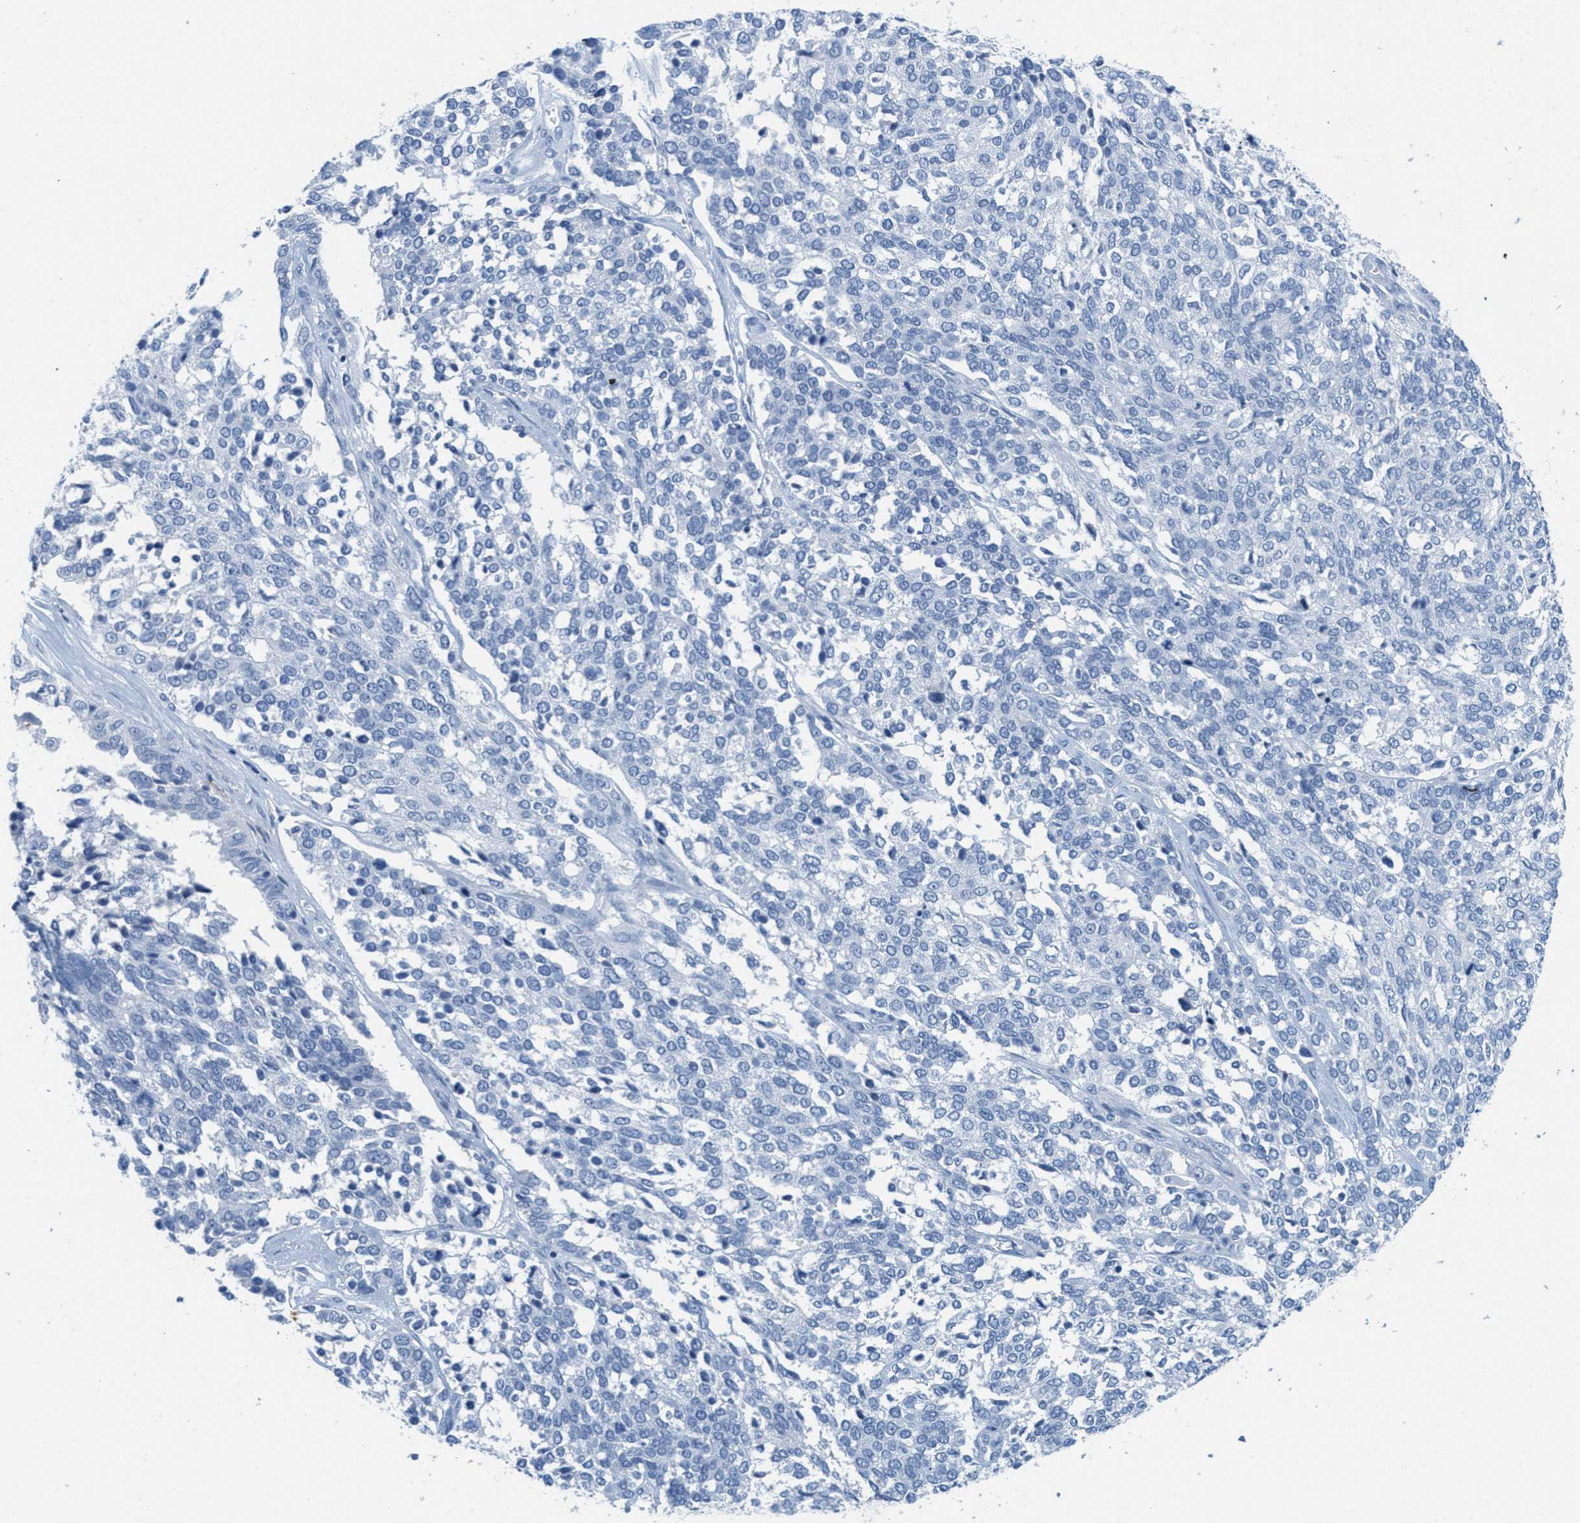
{"staining": {"intensity": "negative", "quantity": "none", "location": "none"}, "tissue": "ovarian cancer", "cell_type": "Tumor cells", "image_type": "cancer", "snomed": [{"axis": "morphology", "description": "Cystadenocarcinoma, serous, NOS"}, {"axis": "topography", "description": "Ovary"}], "caption": "Immunohistochemistry (IHC) histopathology image of human serous cystadenocarcinoma (ovarian) stained for a protein (brown), which exhibits no staining in tumor cells. (DAB immunohistochemistry, high magnification).", "gene": "GPM6A", "patient": {"sex": "female", "age": 44}}